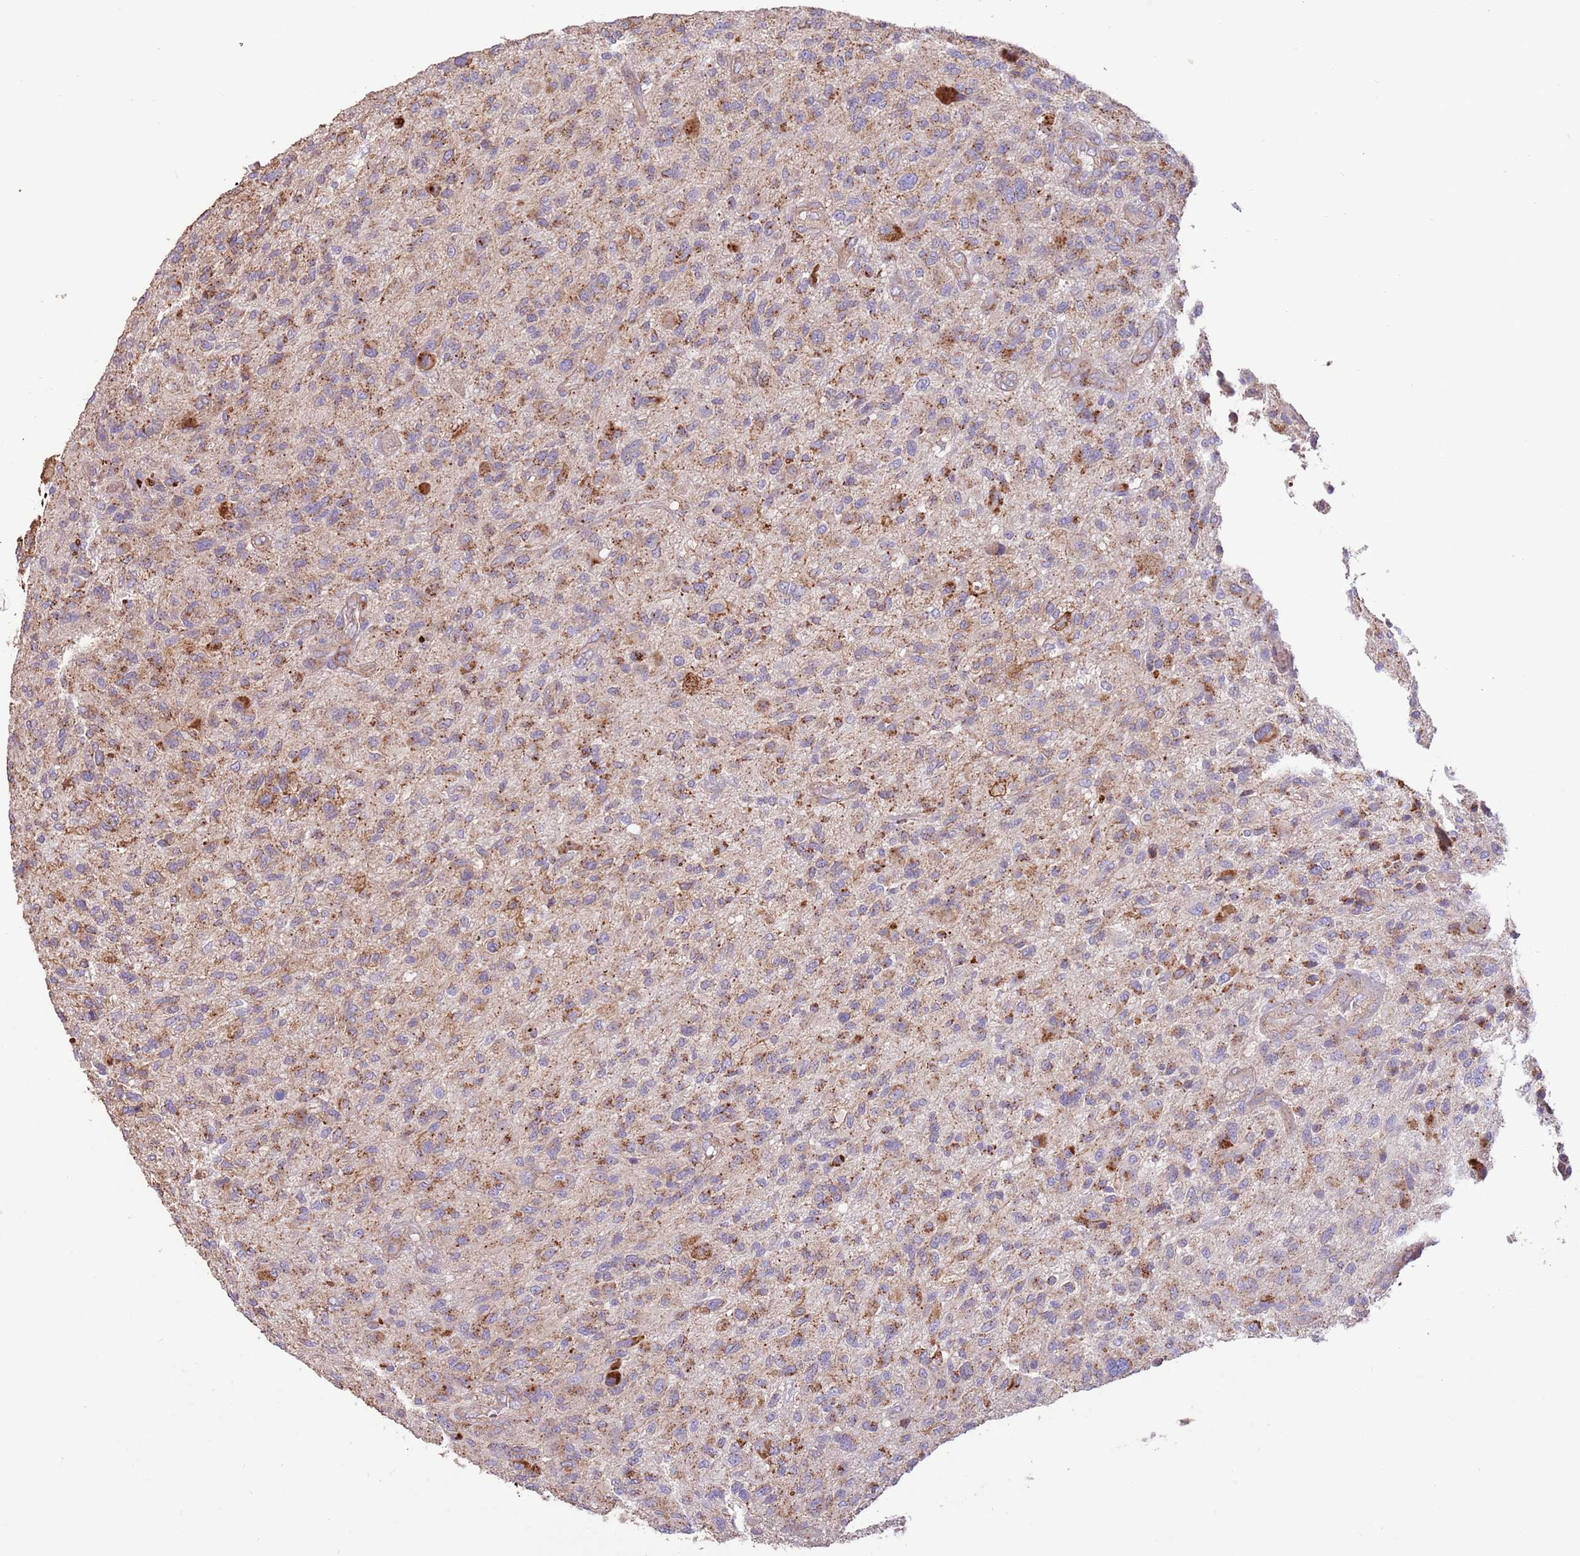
{"staining": {"intensity": "moderate", "quantity": "25%-75%", "location": "cytoplasmic/membranous"}, "tissue": "glioma", "cell_type": "Tumor cells", "image_type": "cancer", "snomed": [{"axis": "morphology", "description": "Glioma, malignant, High grade"}, {"axis": "topography", "description": "Brain"}], "caption": "Glioma stained with a brown dye exhibits moderate cytoplasmic/membranous positive staining in approximately 25%-75% of tumor cells.", "gene": "DOCK6", "patient": {"sex": "male", "age": 47}}